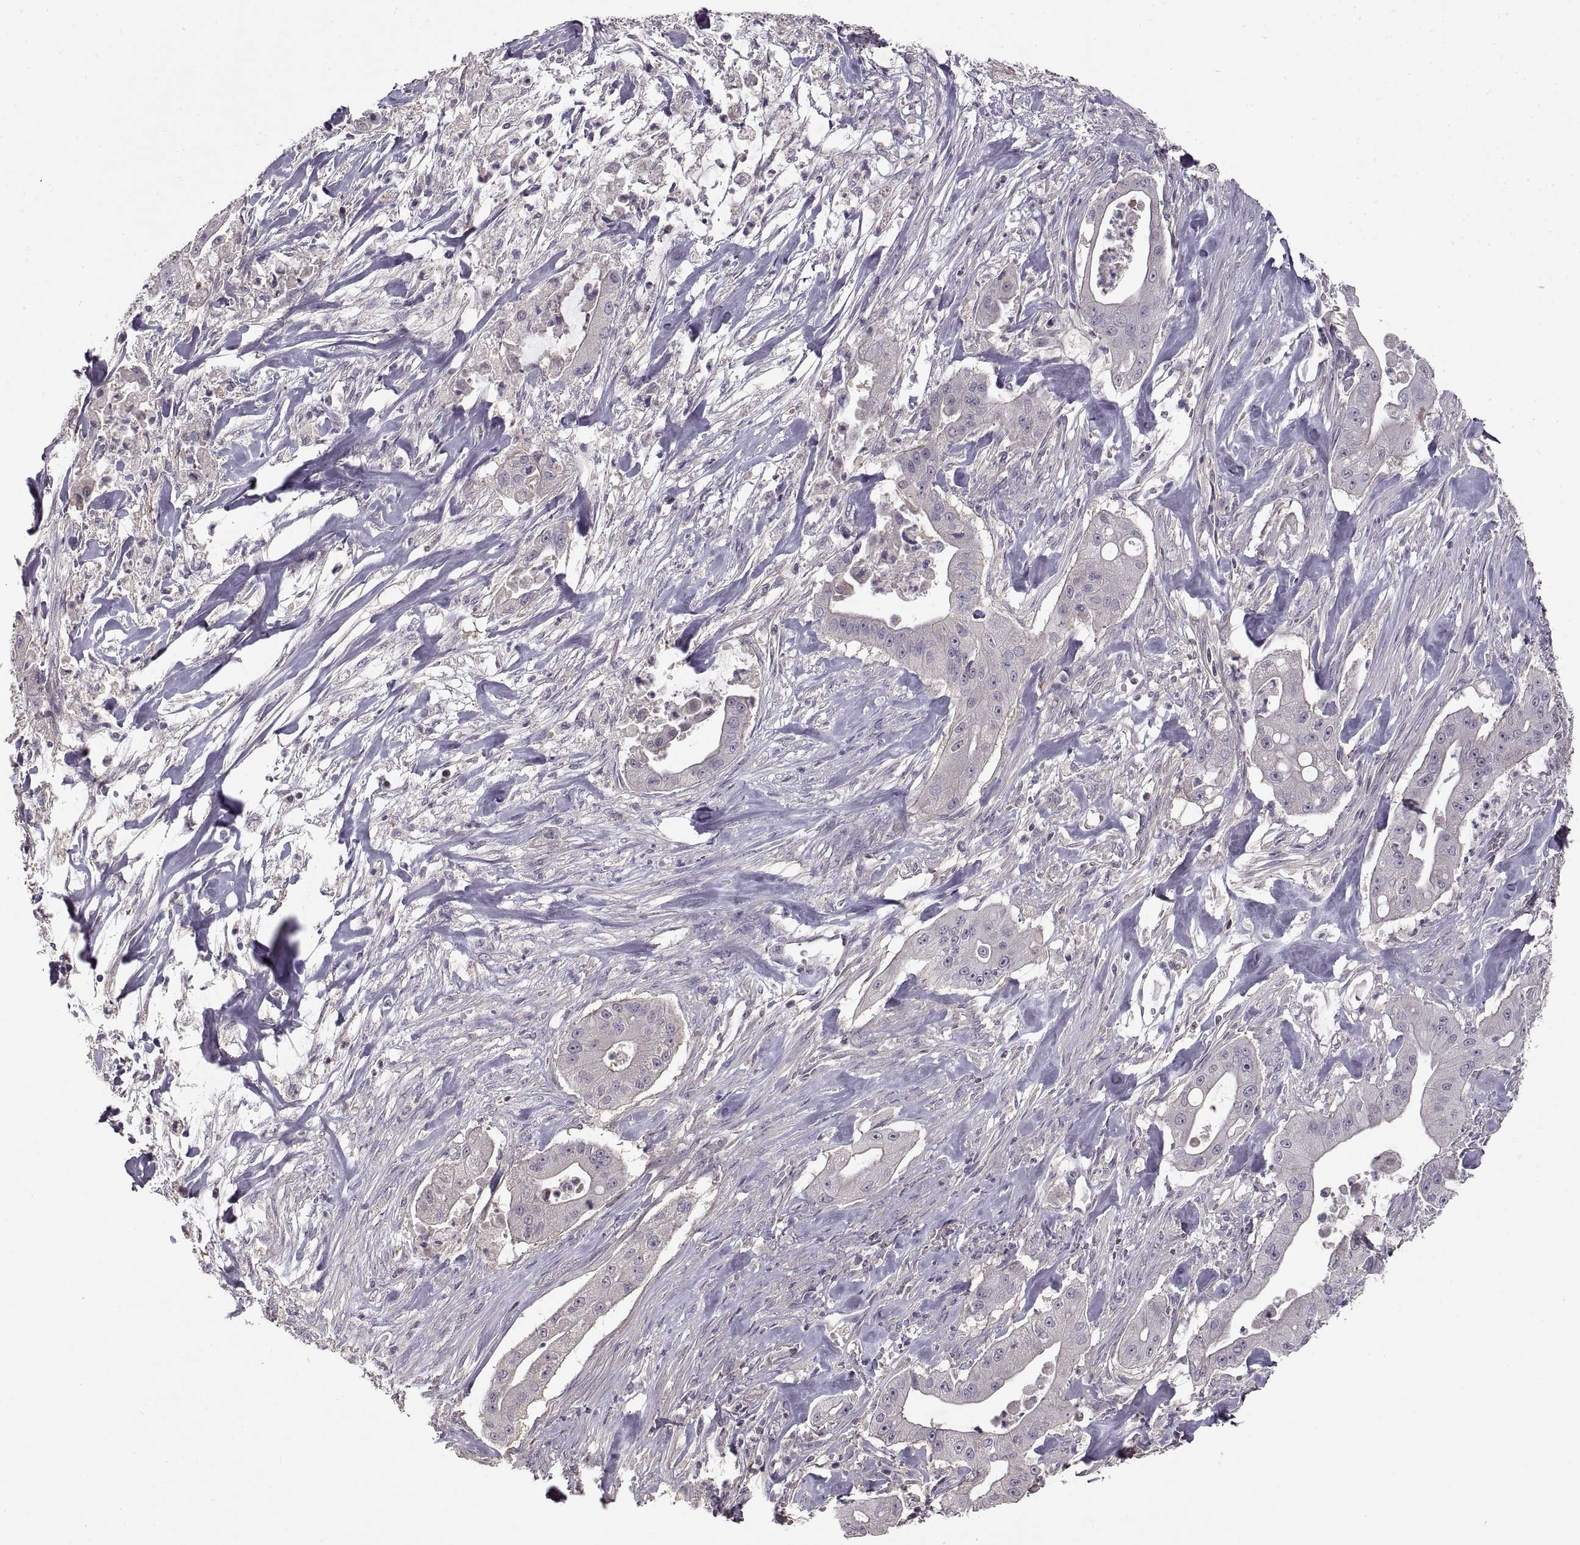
{"staining": {"intensity": "negative", "quantity": "none", "location": "none"}, "tissue": "pancreatic cancer", "cell_type": "Tumor cells", "image_type": "cancer", "snomed": [{"axis": "morphology", "description": "Normal tissue, NOS"}, {"axis": "morphology", "description": "Inflammation, NOS"}, {"axis": "morphology", "description": "Adenocarcinoma, NOS"}, {"axis": "topography", "description": "Pancreas"}], "caption": "Immunohistochemical staining of human adenocarcinoma (pancreatic) reveals no significant staining in tumor cells.", "gene": "ADAM11", "patient": {"sex": "male", "age": 57}}